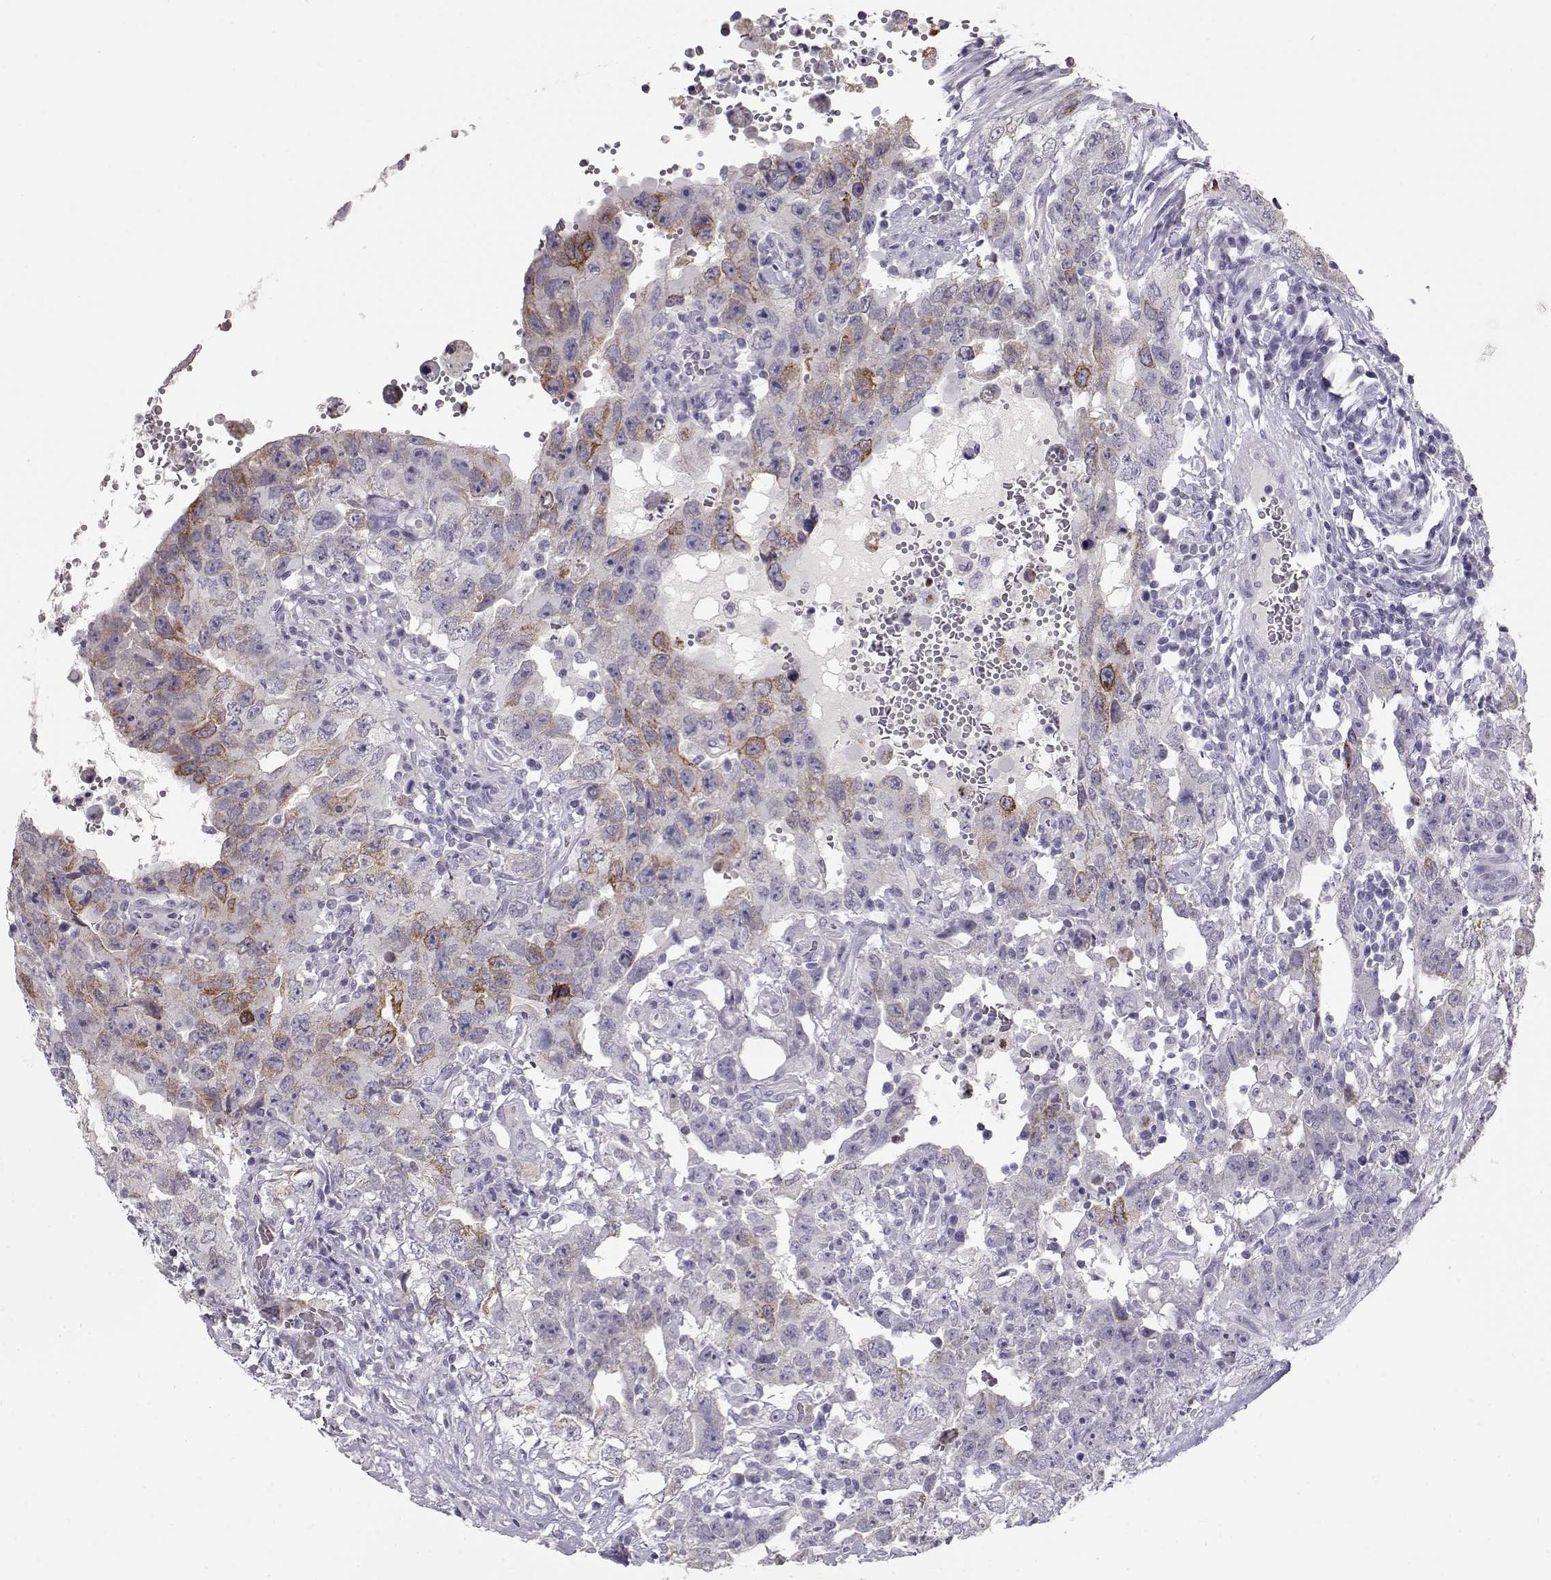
{"staining": {"intensity": "strong", "quantity": "<25%", "location": "cytoplasmic/membranous"}, "tissue": "testis cancer", "cell_type": "Tumor cells", "image_type": "cancer", "snomed": [{"axis": "morphology", "description": "Carcinoma, Embryonal, NOS"}, {"axis": "topography", "description": "Testis"}], "caption": "A histopathology image showing strong cytoplasmic/membranous expression in about <25% of tumor cells in testis cancer, as visualized by brown immunohistochemical staining.", "gene": "LAMB3", "patient": {"sex": "male", "age": 26}}